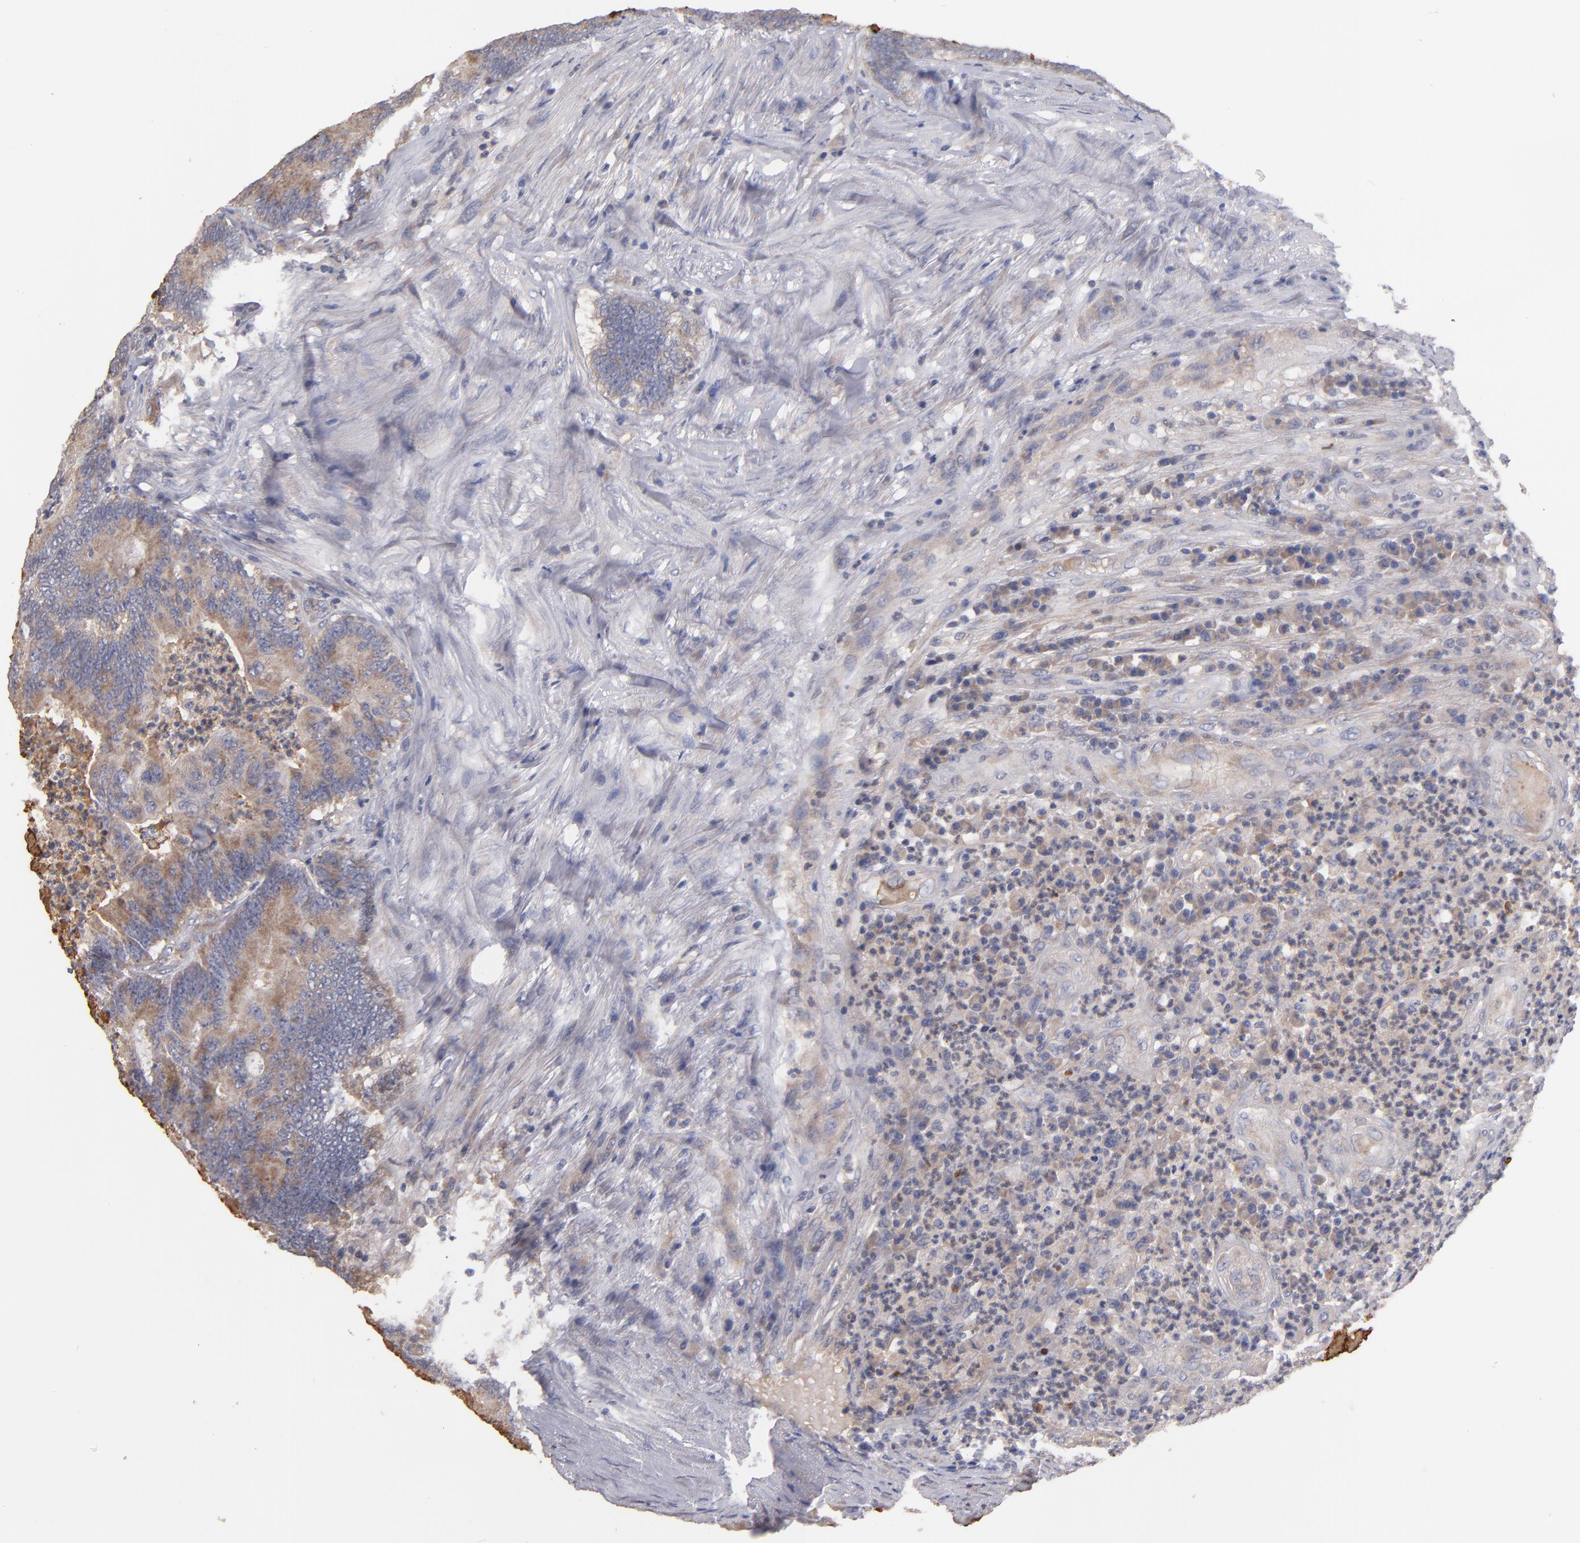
{"staining": {"intensity": "moderate", "quantity": ">75%", "location": "cytoplasmic/membranous"}, "tissue": "colorectal cancer", "cell_type": "Tumor cells", "image_type": "cancer", "snomed": [{"axis": "morphology", "description": "Adenocarcinoma, NOS"}, {"axis": "topography", "description": "Colon"}], "caption": "A high-resolution photomicrograph shows IHC staining of adenocarcinoma (colorectal), which shows moderate cytoplasmic/membranous positivity in approximately >75% of tumor cells.", "gene": "DACT1", "patient": {"sex": "male", "age": 65}}